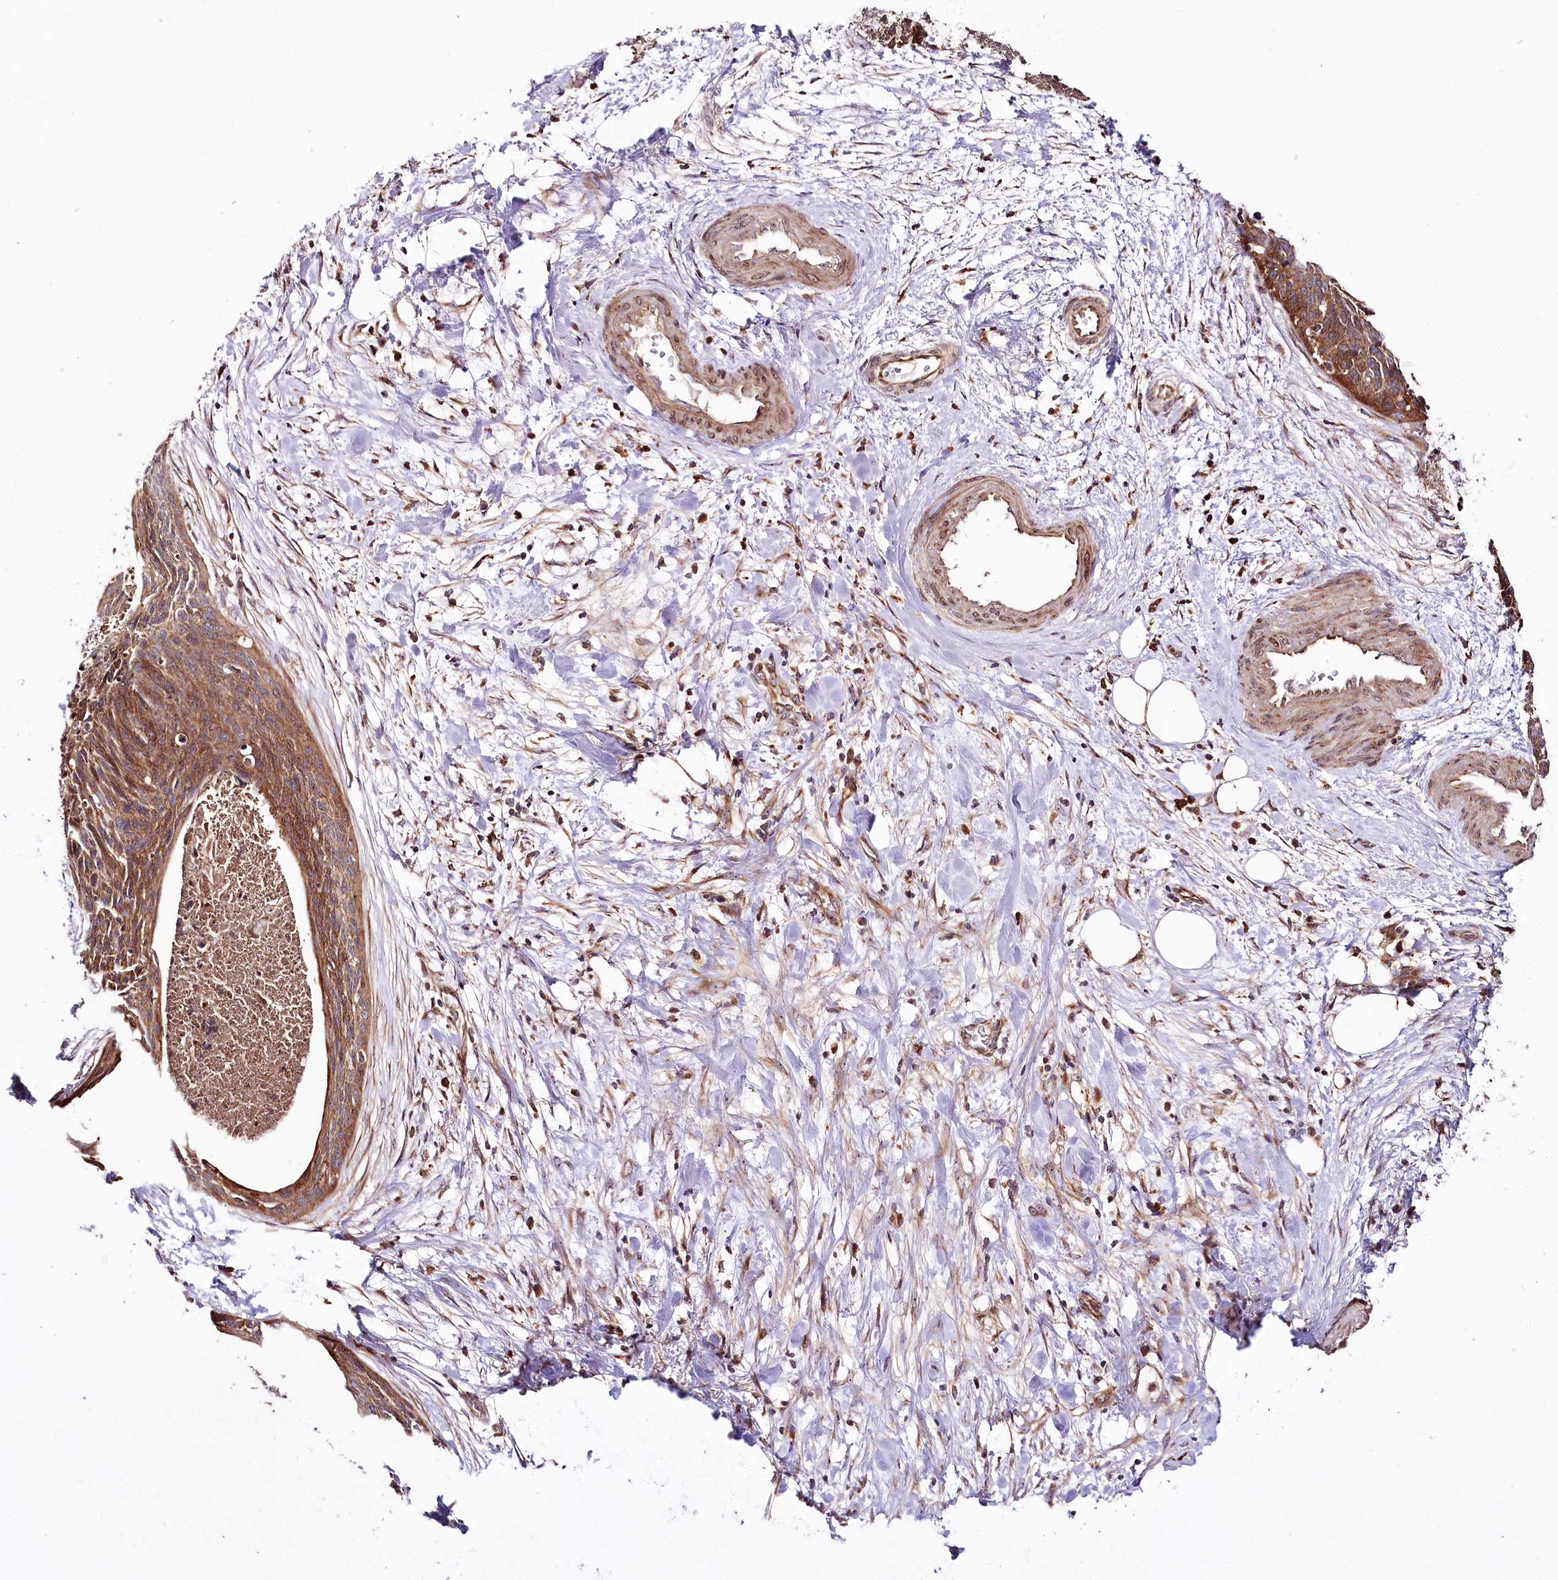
{"staining": {"intensity": "moderate", "quantity": ">75%", "location": "cytoplasmic/membranous"}, "tissue": "cervical cancer", "cell_type": "Tumor cells", "image_type": "cancer", "snomed": [{"axis": "morphology", "description": "Squamous cell carcinoma, NOS"}, {"axis": "topography", "description": "Cervix"}], "caption": "Immunohistochemical staining of cervical cancer reveals medium levels of moderate cytoplasmic/membranous protein positivity in approximately >75% of tumor cells.", "gene": "RAB7A", "patient": {"sex": "female", "age": 55}}